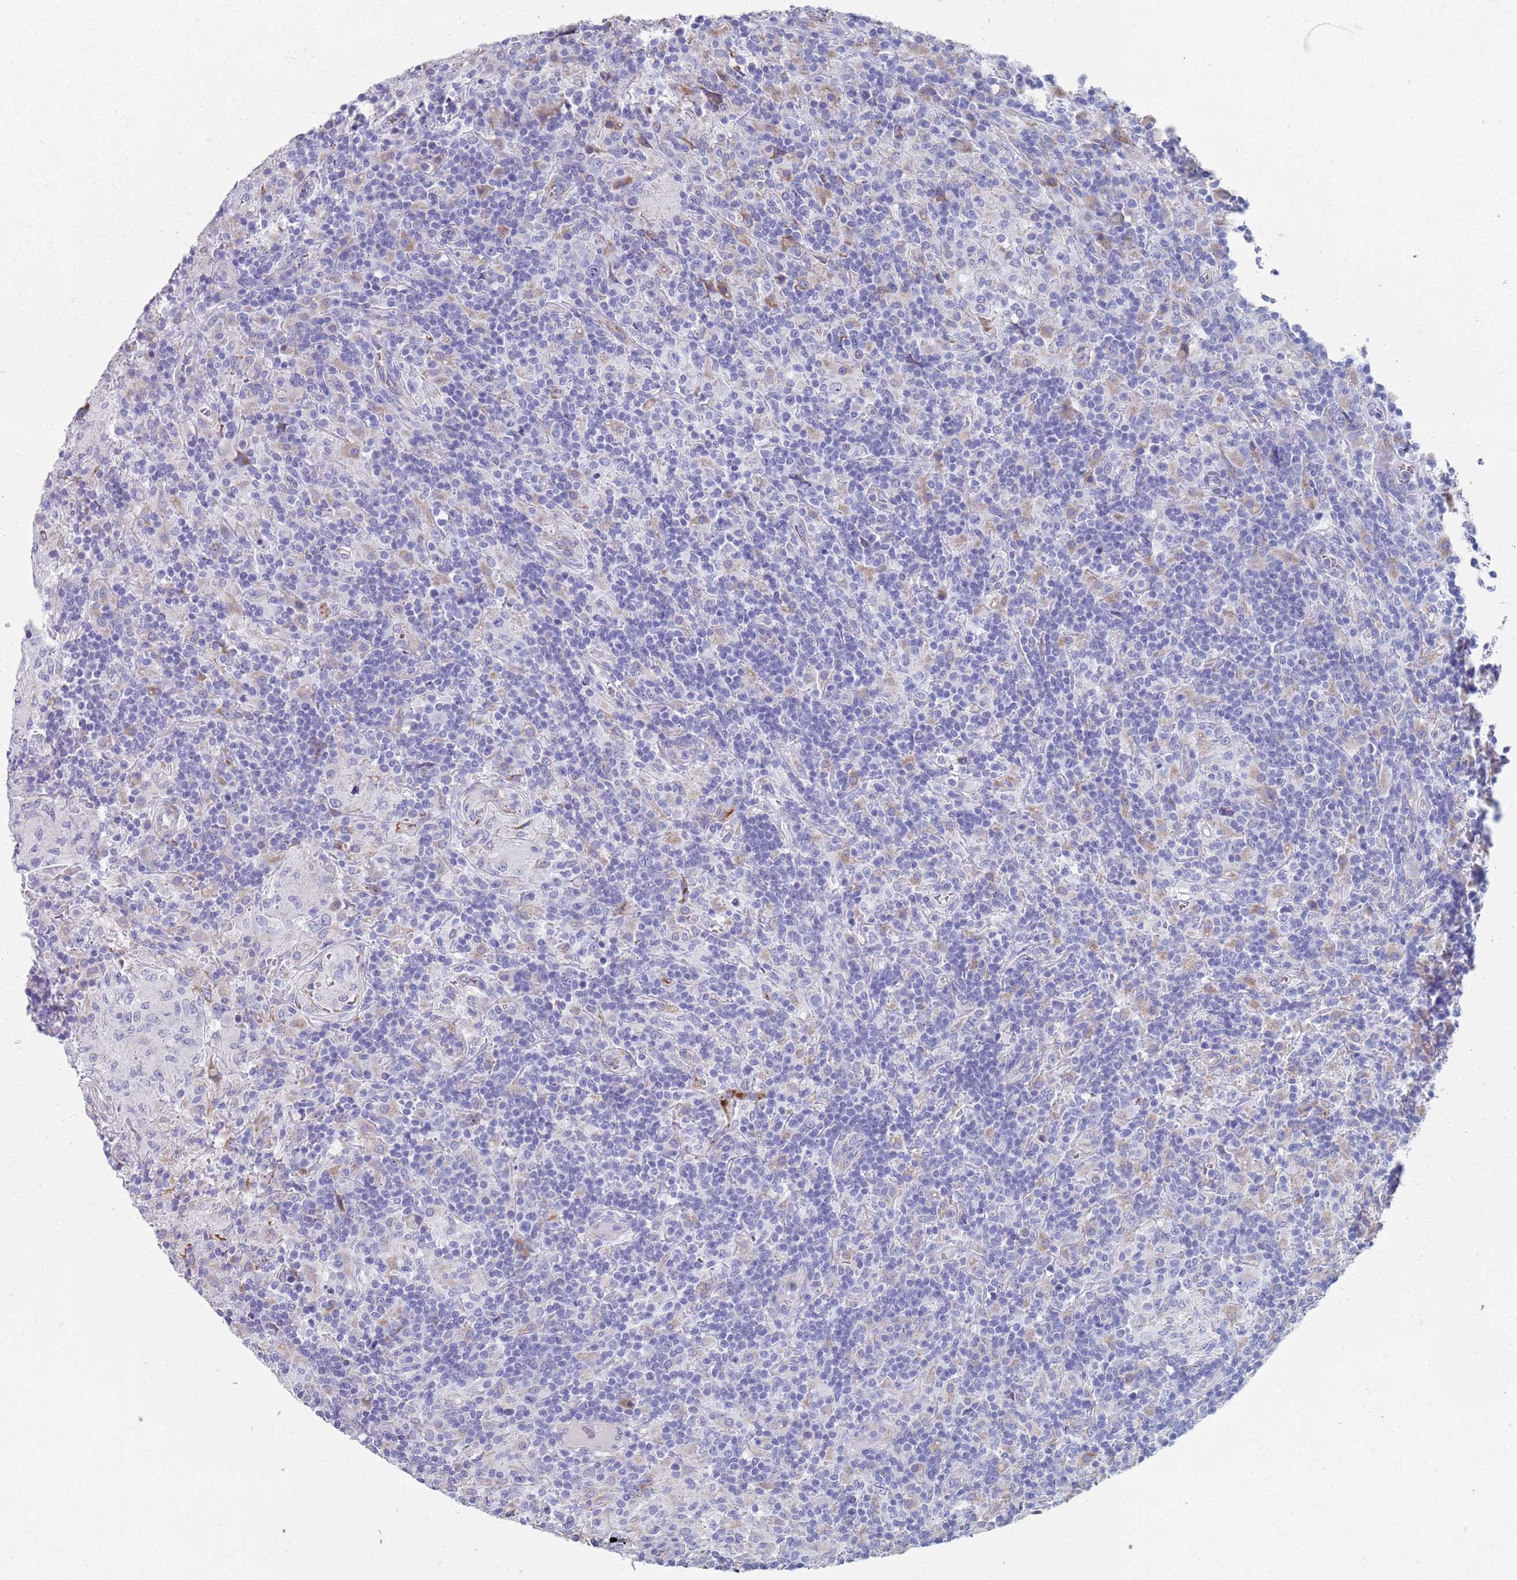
{"staining": {"intensity": "negative", "quantity": "none", "location": "none"}, "tissue": "lymphoma", "cell_type": "Tumor cells", "image_type": "cancer", "snomed": [{"axis": "morphology", "description": "Hodgkin's disease, NOS"}, {"axis": "topography", "description": "Lymph node"}], "caption": "Tumor cells show no significant staining in lymphoma.", "gene": "PLOD1", "patient": {"sex": "male", "age": 70}}